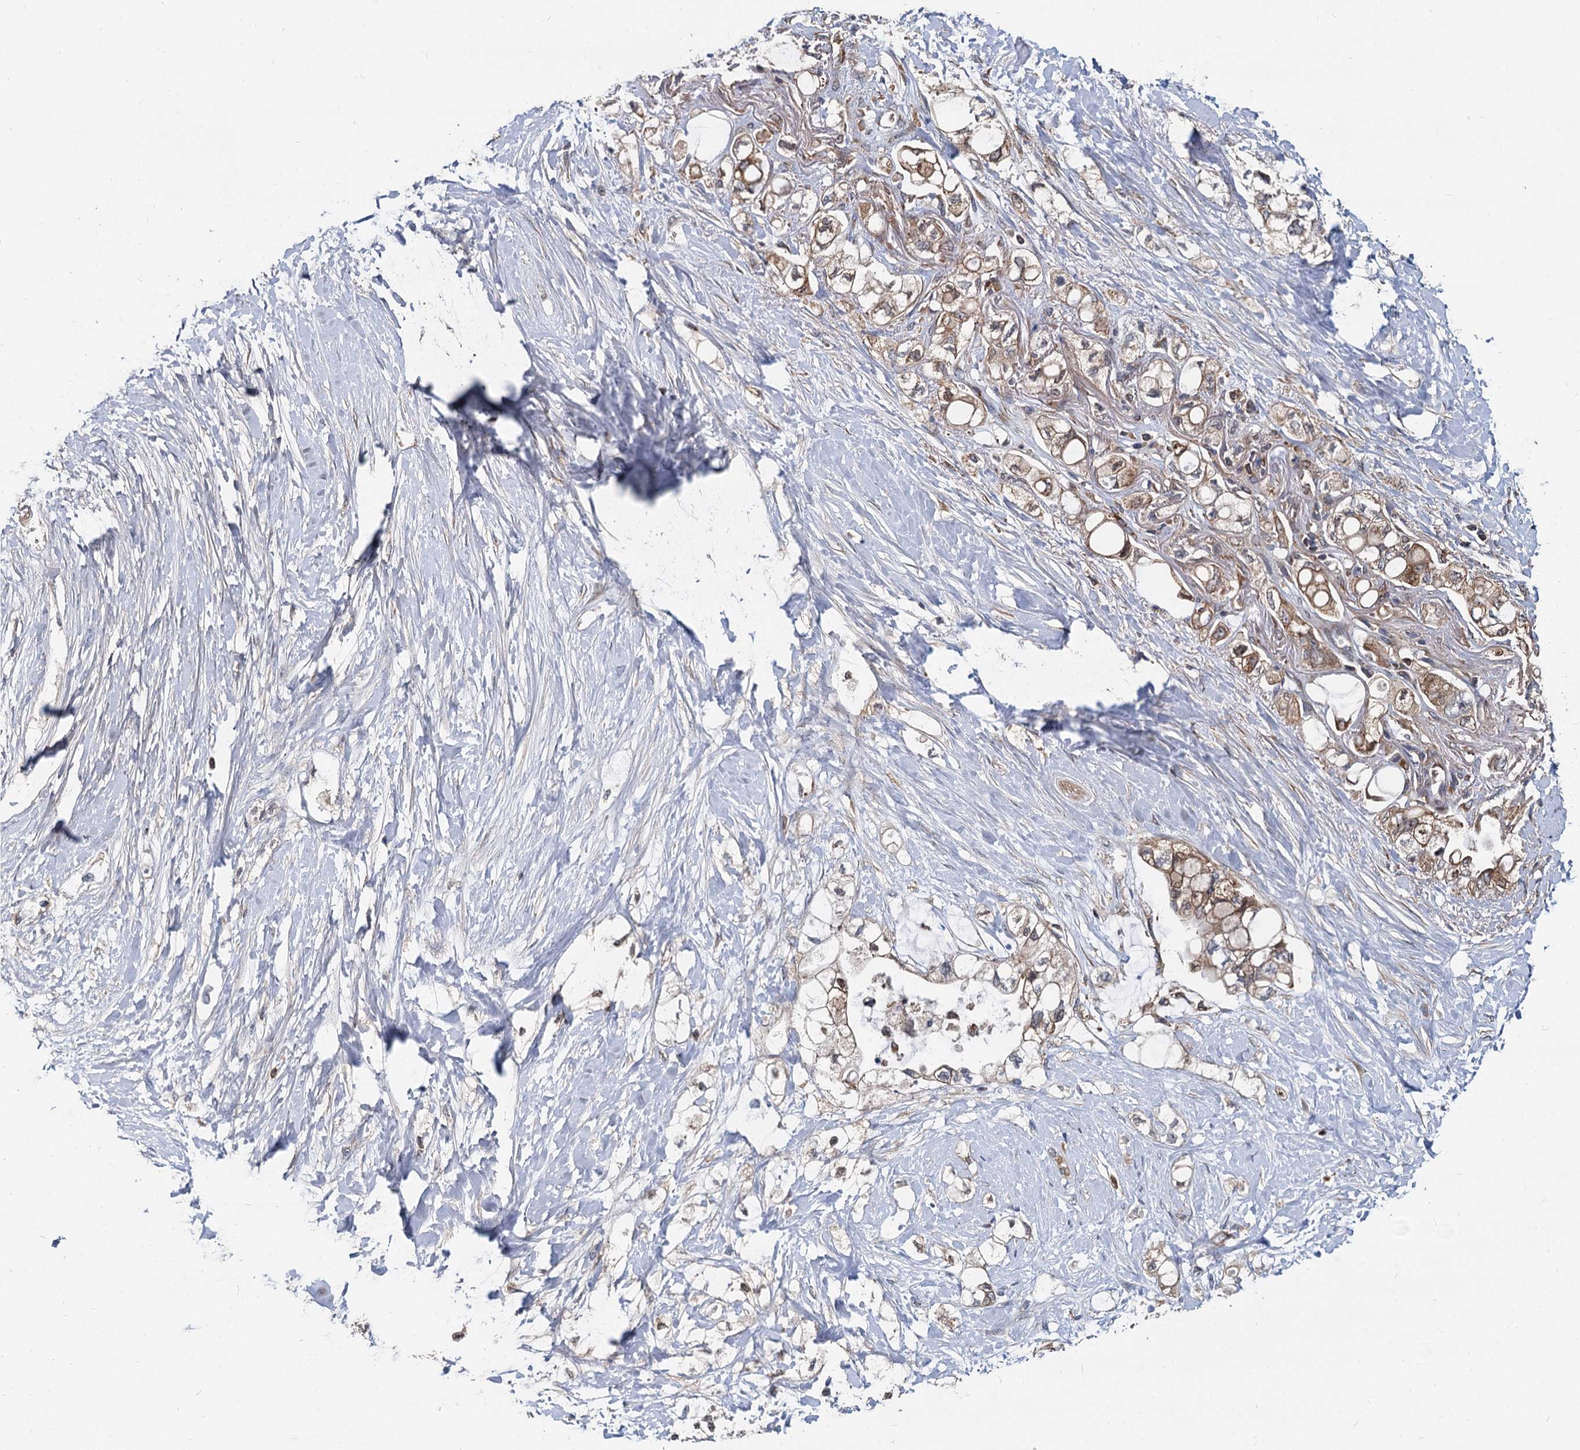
{"staining": {"intensity": "moderate", "quantity": ">75%", "location": "cytoplasmic/membranous"}, "tissue": "pancreatic cancer", "cell_type": "Tumor cells", "image_type": "cancer", "snomed": [{"axis": "morphology", "description": "Adenocarcinoma, NOS"}, {"axis": "topography", "description": "Pancreas"}], "caption": "A medium amount of moderate cytoplasmic/membranous positivity is present in approximately >75% of tumor cells in pancreatic adenocarcinoma tissue.", "gene": "STIM1", "patient": {"sex": "male", "age": 70}}